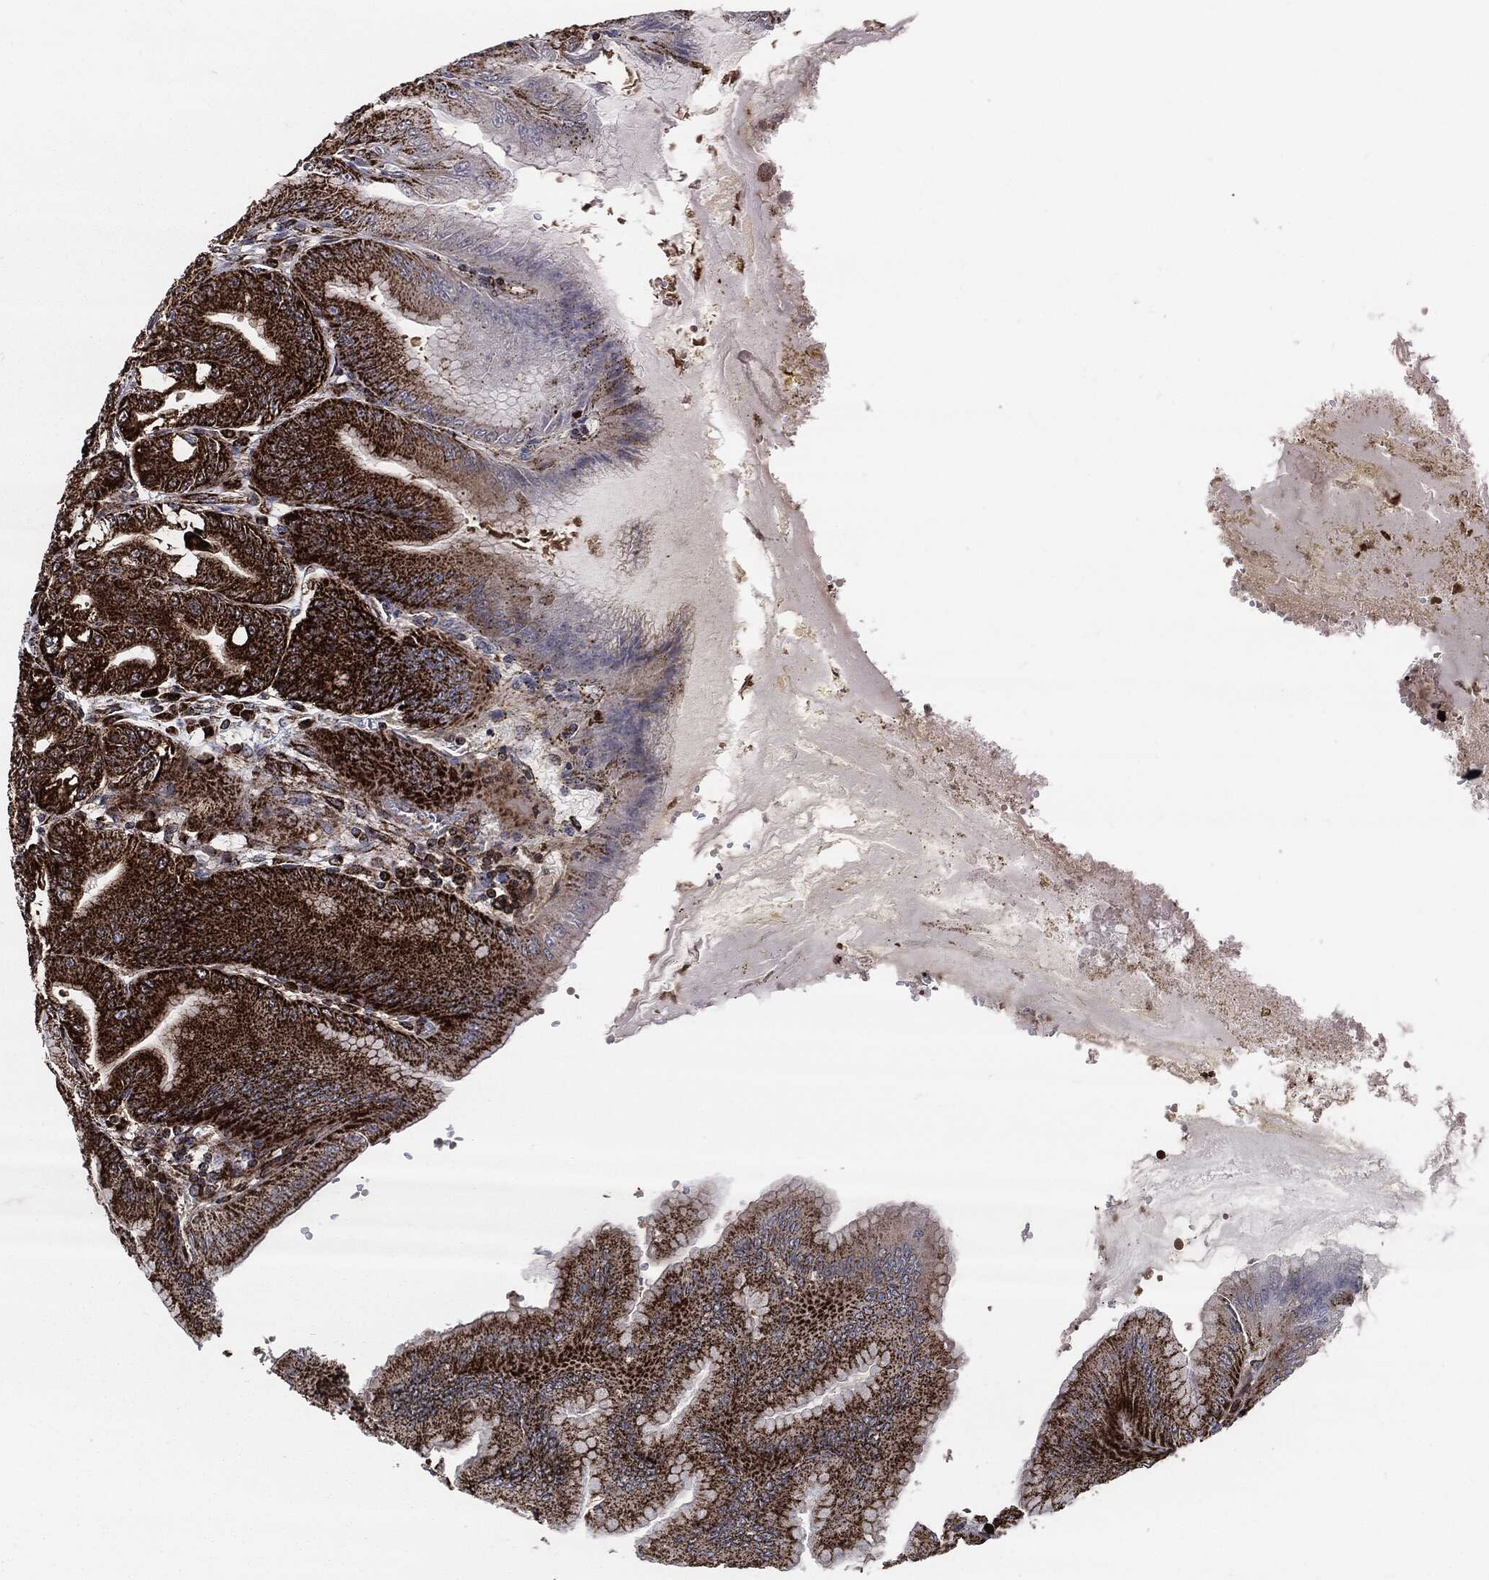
{"staining": {"intensity": "strong", "quantity": ">75%", "location": "cytoplasmic/membranous"}, "tissue": "stomach", "cell_type": "Glandular cells", "image_type": "normal", "snomed": [{"axis": "morphology", "description": "Normal tissue, NOS"}, {"axis": "topography", "description": "Stomach"}], "caption": "Strong cytoplasmic/membranous expression is seen in about >75% of glandular cells in unremarkable stomach.", "gene": "FH", "patient": {"sex": "male", "age": 71}}